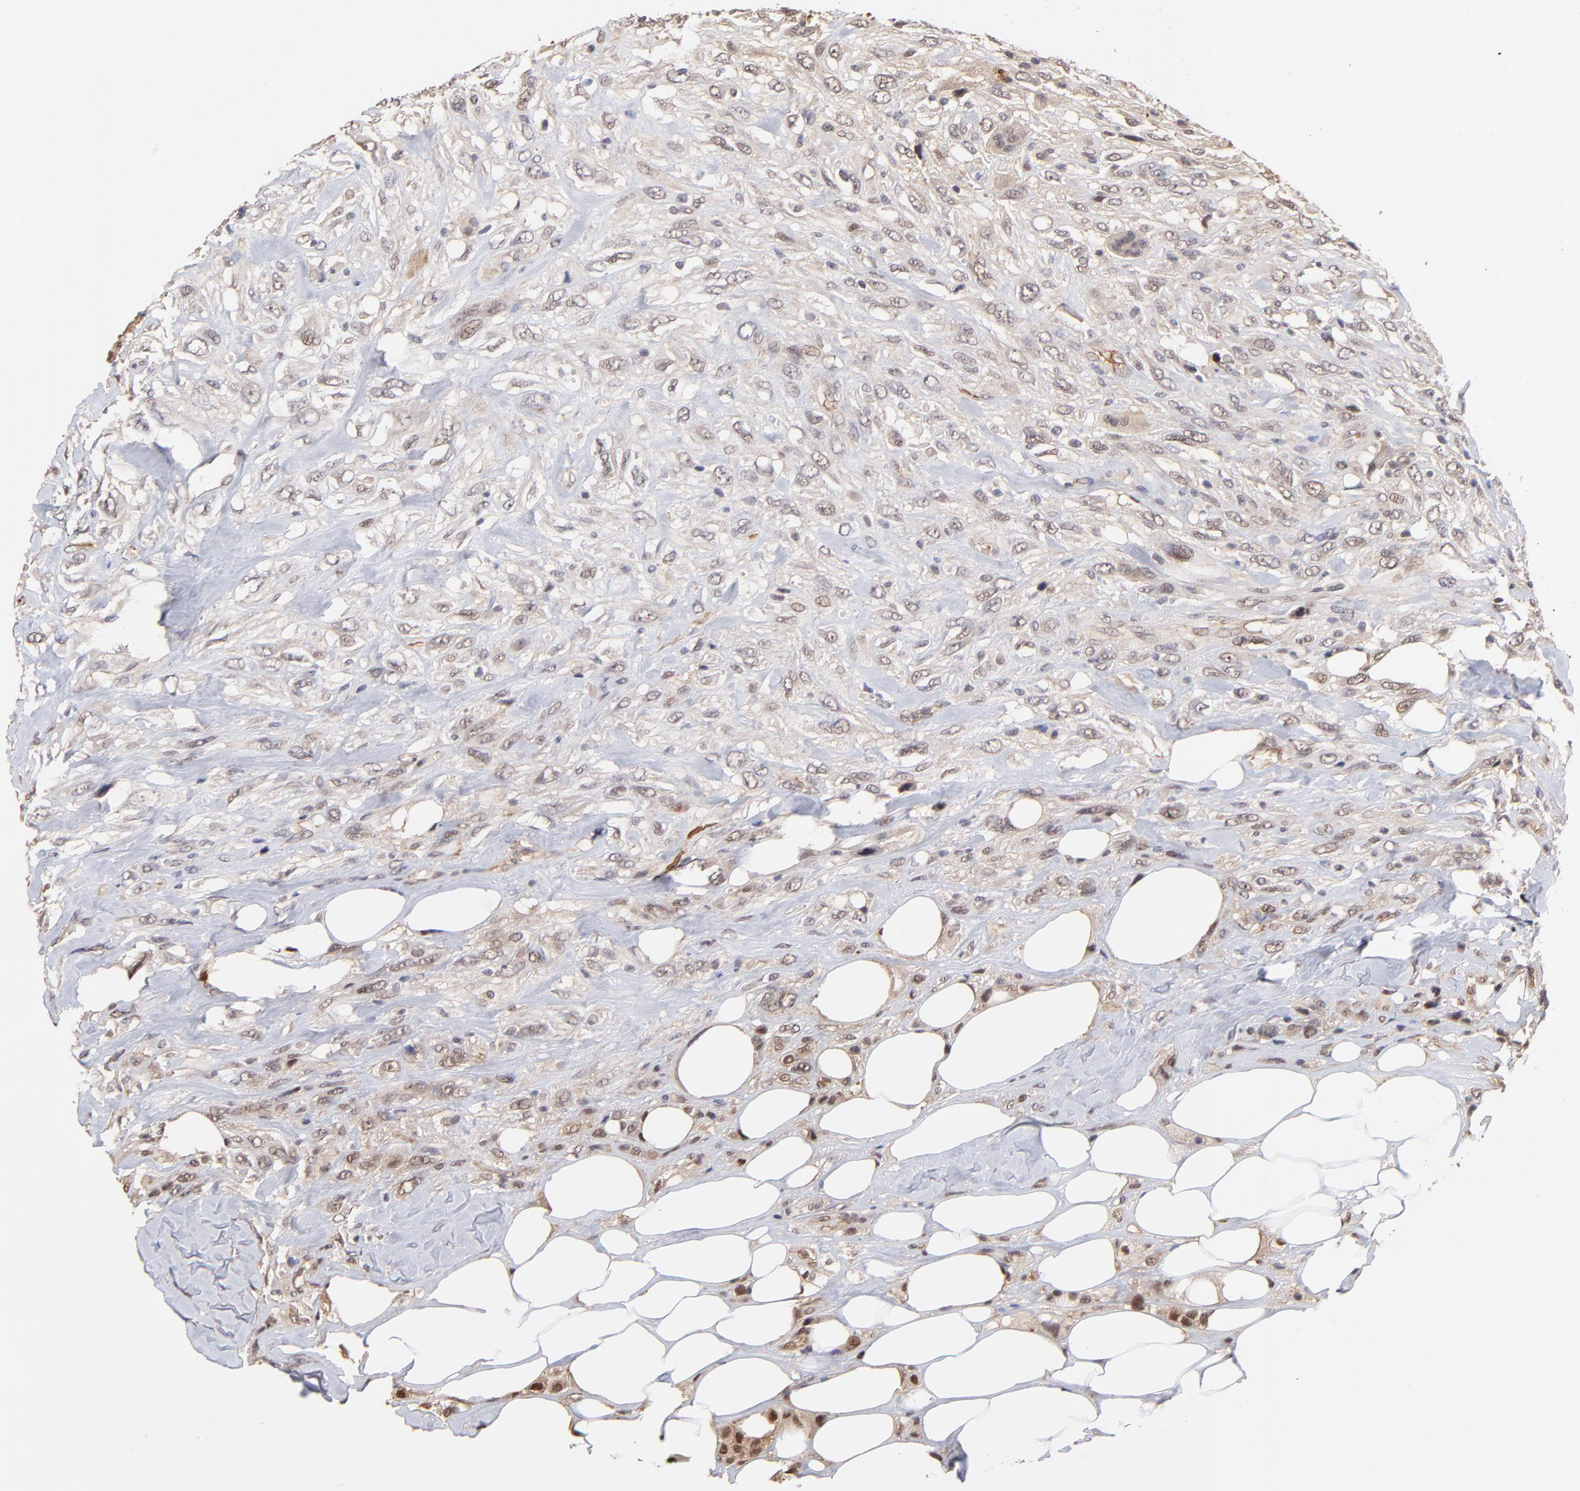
{"staining": {"intensity": "weak", "quantity": "25%-75%", "location": "cytoplasmic/membranous,nuclear"}, "tissue": "breast cancer", "cell_type": "Tumor cells", "image_type": "cancer", "snomed": [{"axis": "morphology", "description": "Neoplasm, malignant, NOS"}, {"axis": "topography", "description": "Breast"}], "caption": "A brown stain shows weak cytoplasmic/membranous and nuclear expression of a protein in human malignant neoplasm (breast) tumor cells. Using DAB (3,3'-diaminobenzidine) (brown) and hematoxylin (blue) stains, captured at high magnification using brightfield microscopy.", "gene": "PSMD14", "patient": {"sex": "female", "age": 50}}